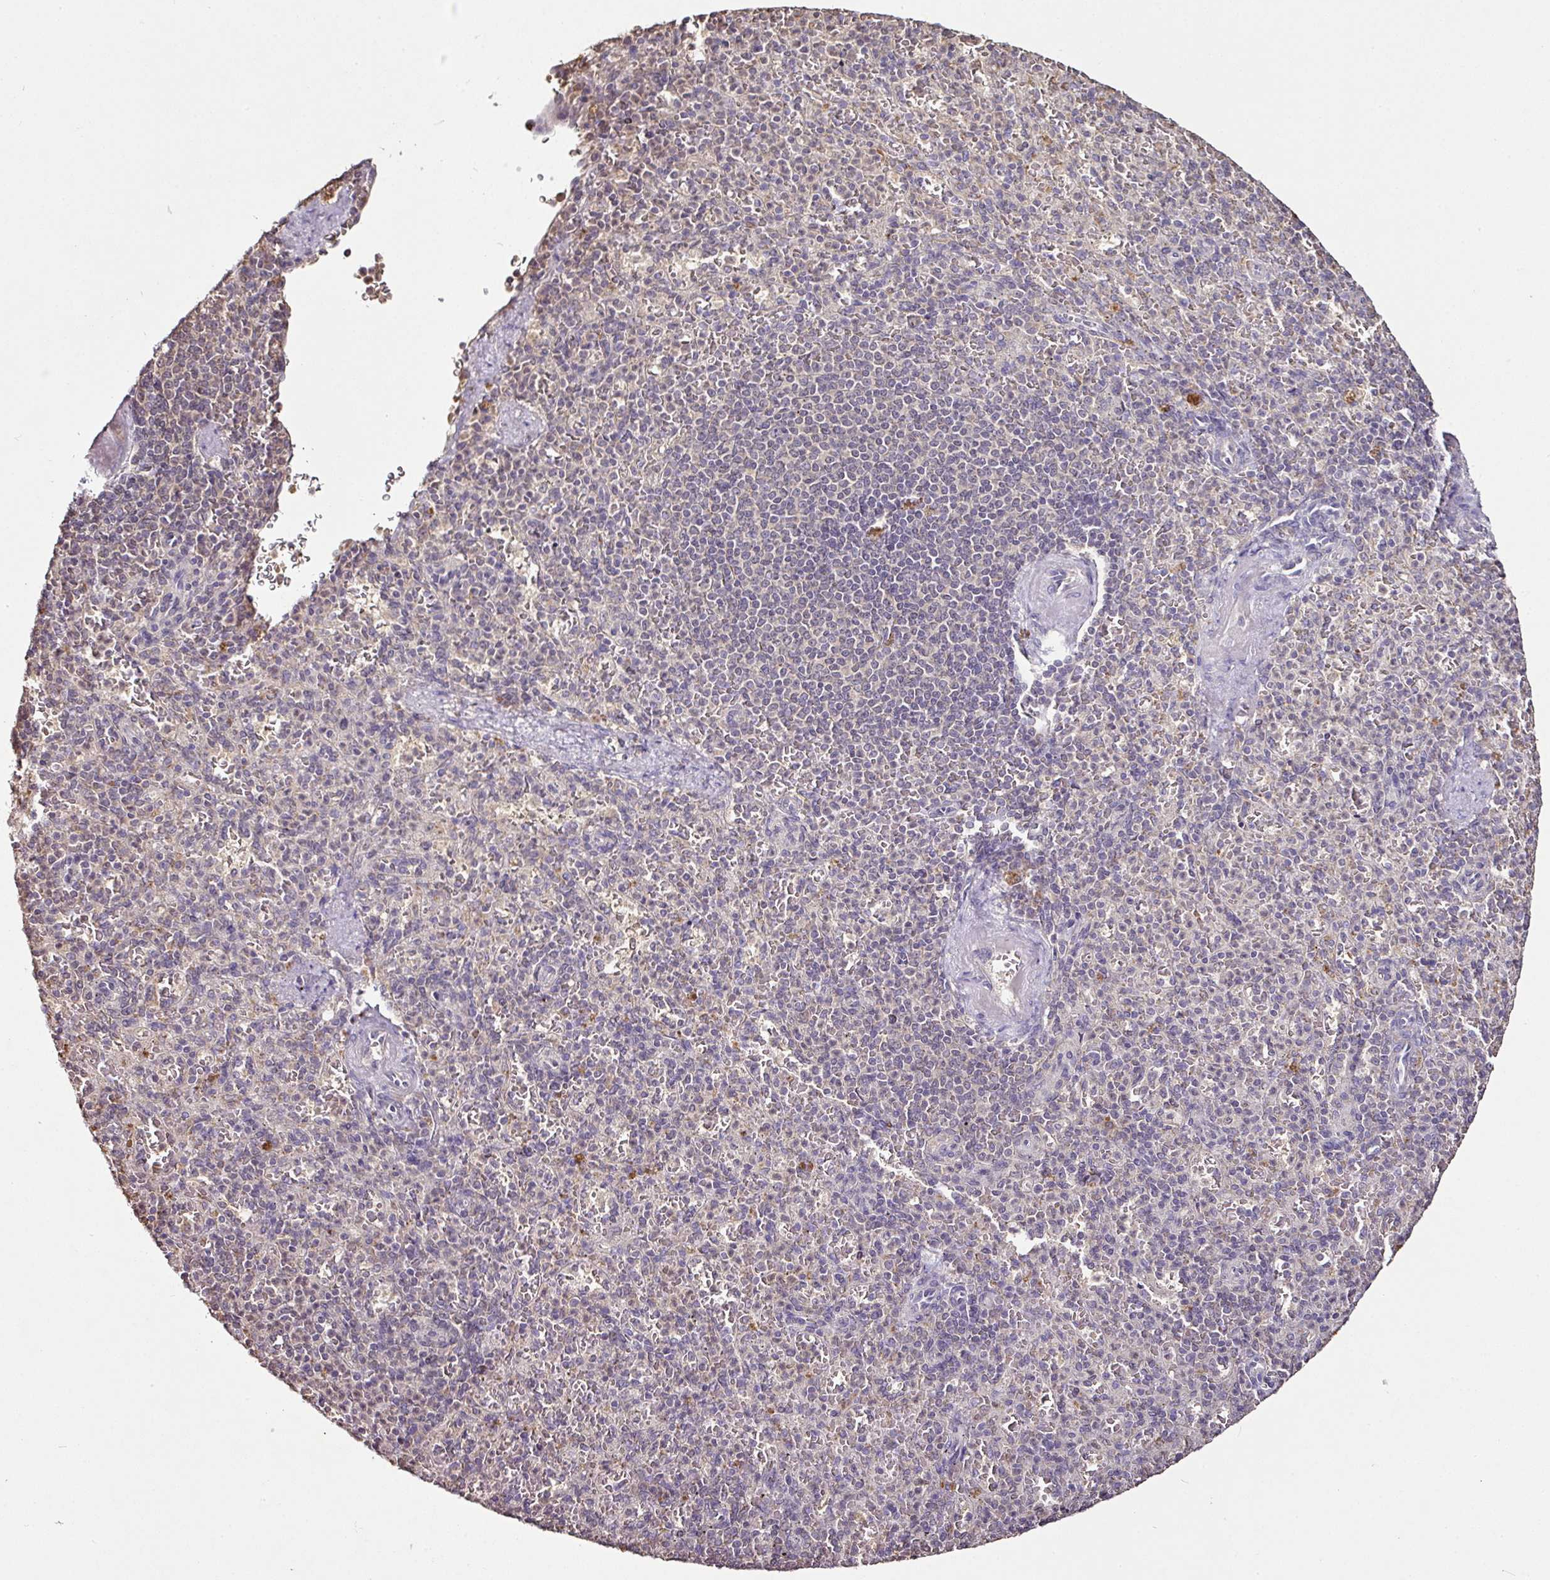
{"staining": {"intensity": "weak", "quantity": "25%-75%", "location": "nuclear"}, "tissue": "spleen", "cell_type": "Cells in red pulp", "image_type": "normal", "snomed": [{"axis": "morphology", "description": "Normal tissue, NOS"}, {"axis": "topography", "description": "Spleen"}], "caption": "Immunohistochemical staining of unremarkable spleen demonstrates weak nuclear protein positivity in approximately 25%-75% of cells in red pulp.", "gene": "RPL38", "patient": {"sex": "female", "age": 74}}